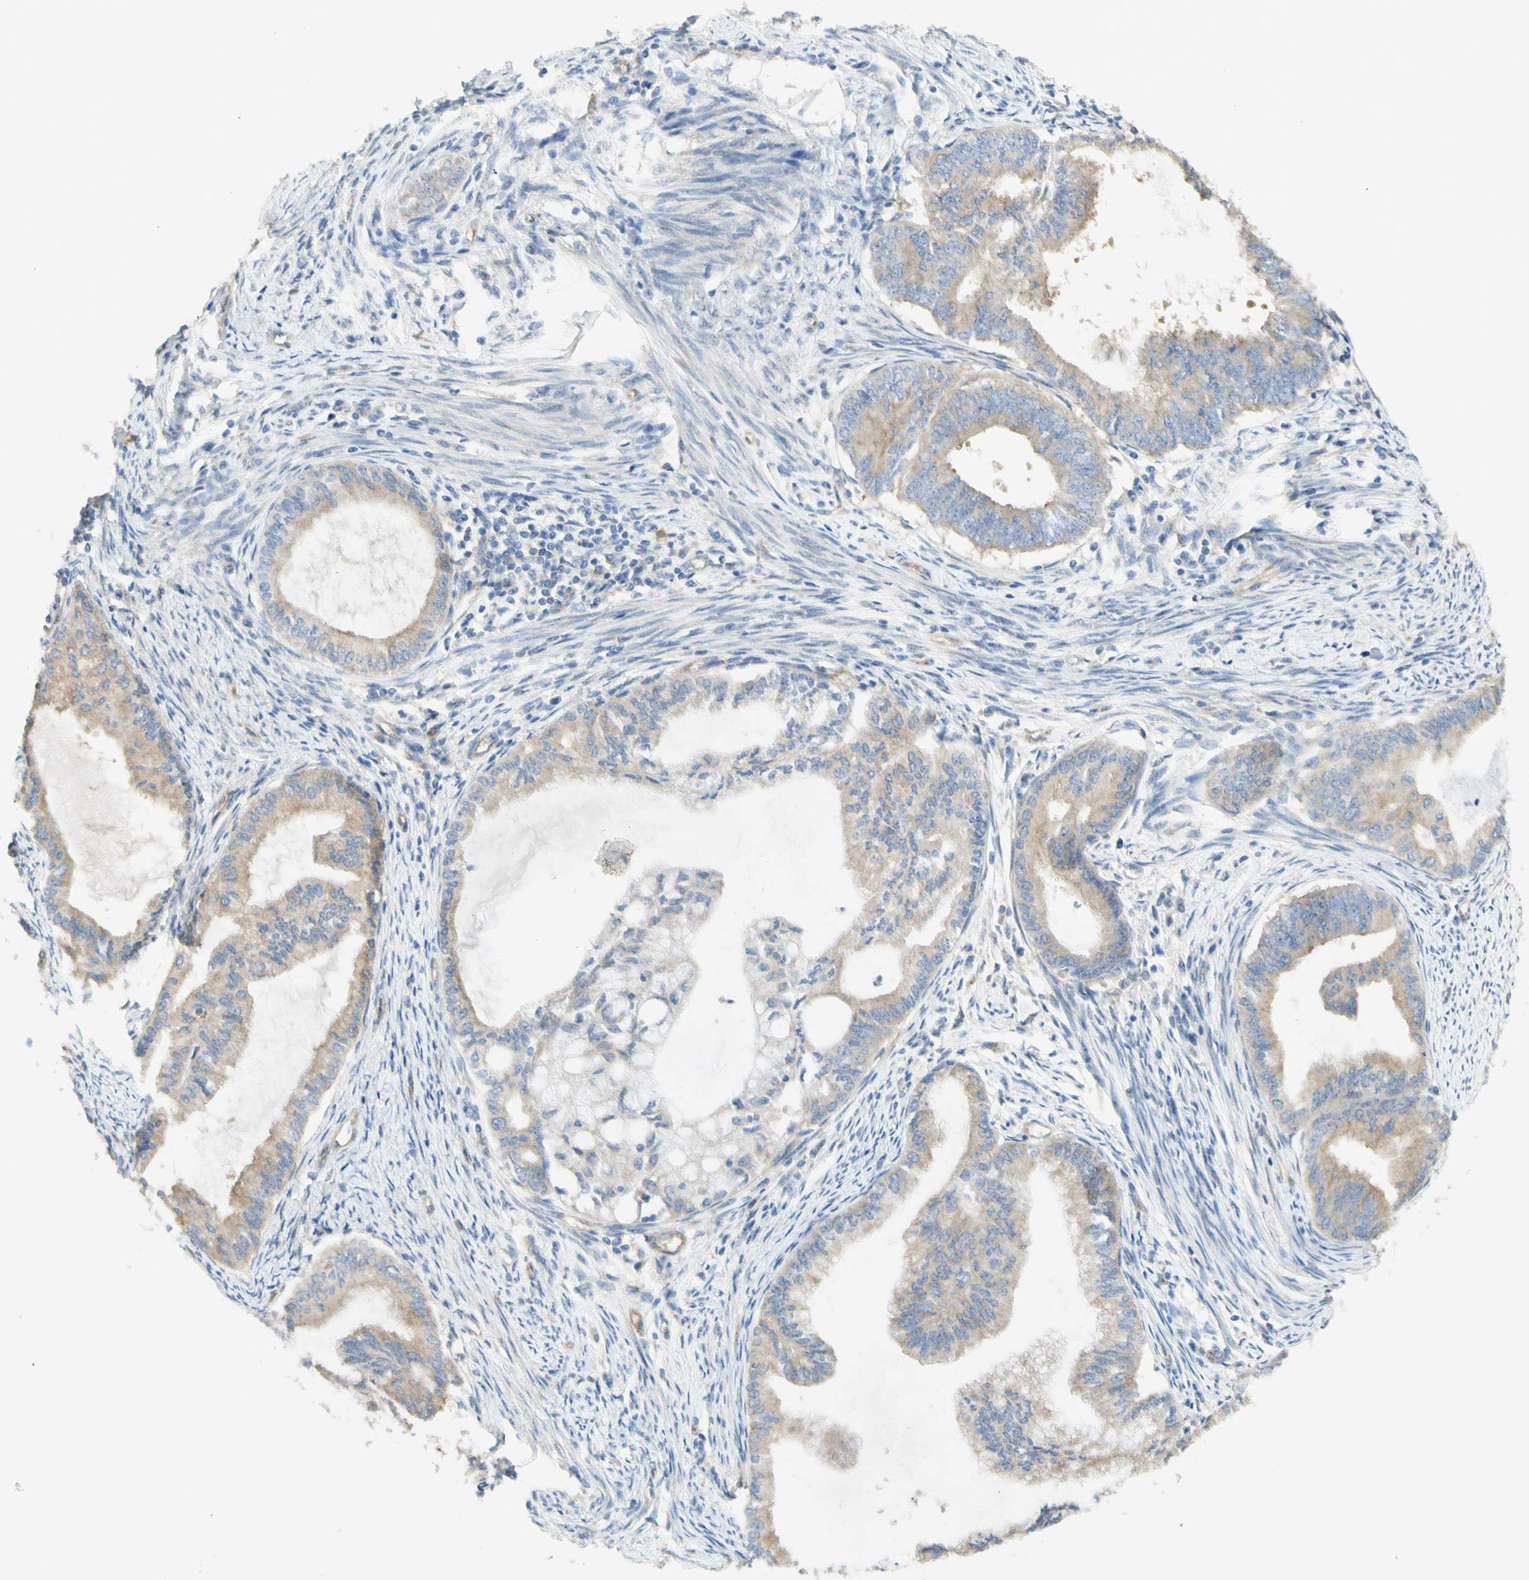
{"staining": {"intensity": "weak", "quantity": ">75%", "location": "cytoplasmic/membranous"}, "tissue": "endometrial cancer", "cell_type": "Tumor cells", "image_type": "cancer", "snomed": [{"axis": "morphology", "description": "Adenocarcinoma, NOS"}, {"axis": "topography", "description": "Endometrium"}], "caption": "This micrograph exhibits immunohistochemistry staining of adenocarcinoma (endometrial), with low weak cytoplasmic/membranous staining in about >75% of tumor cells.", "gene": "DYNC1H1", "patient": {"sex": "female", "age": 86}}